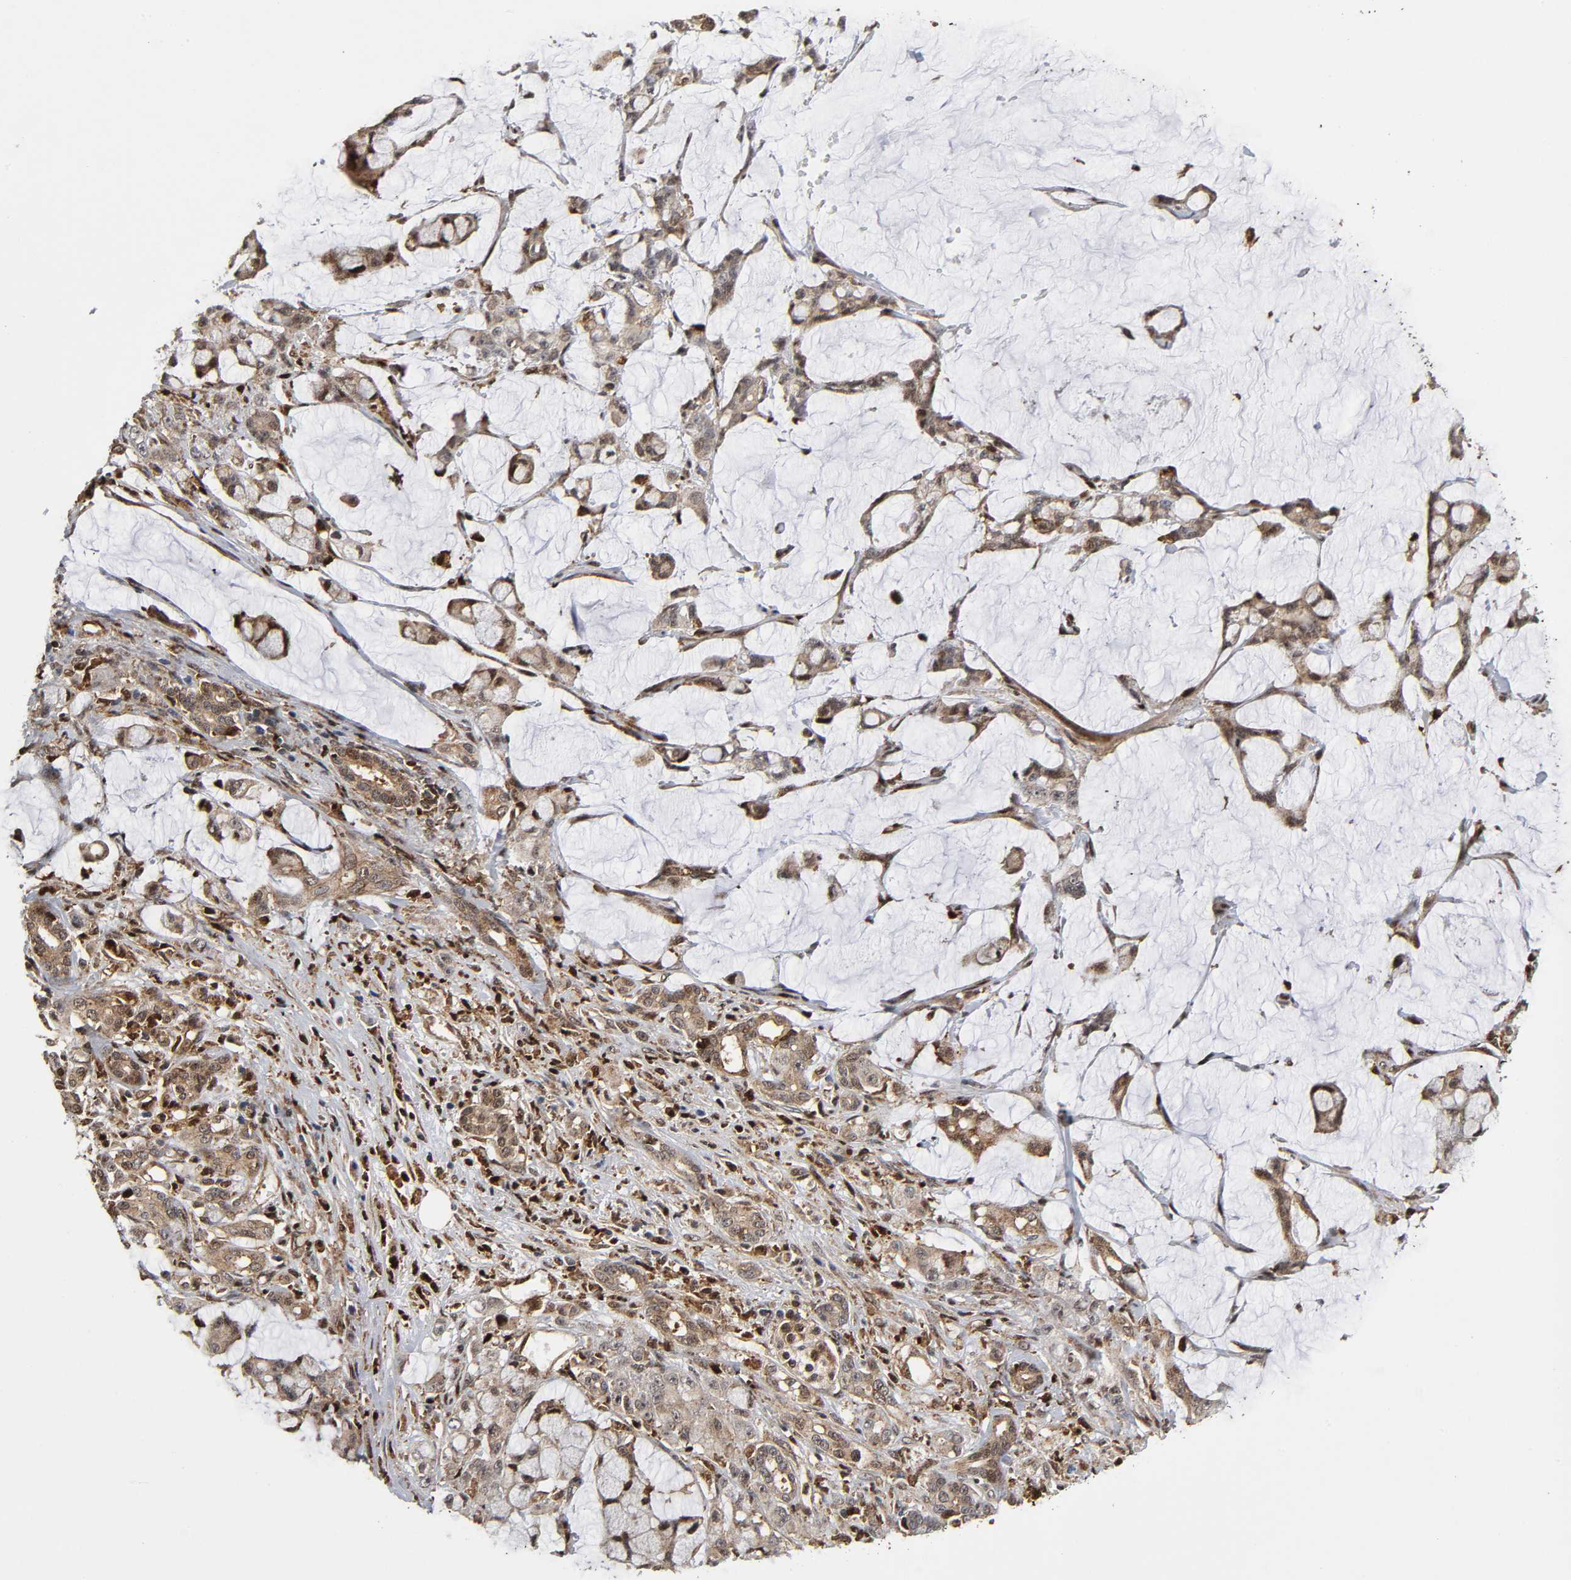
{"staining": {"intensity": "weak", "quantity": ">75%", "location": "cytoplasmic/membranous"}, "tissue": "pancreatic cancer", "cell_type": "Tumor cells", "image_type": "cancer", "snomed": [{"axis": "morphology", "description": "Adenocarcinoma, NOS"}, {"axis": "topography", "description": "Pancreas"}], "caption": "An immunohistochemistry micrograph of neoplastic tissue is shown. Protein staining in brown highlights weak cytoplasmic/membranous positivity in pancreatic cancer (adenocarcinoma) within tumor cells.", "gene": "MAPK1", "patient": {"sex": "female", "age": 73}}